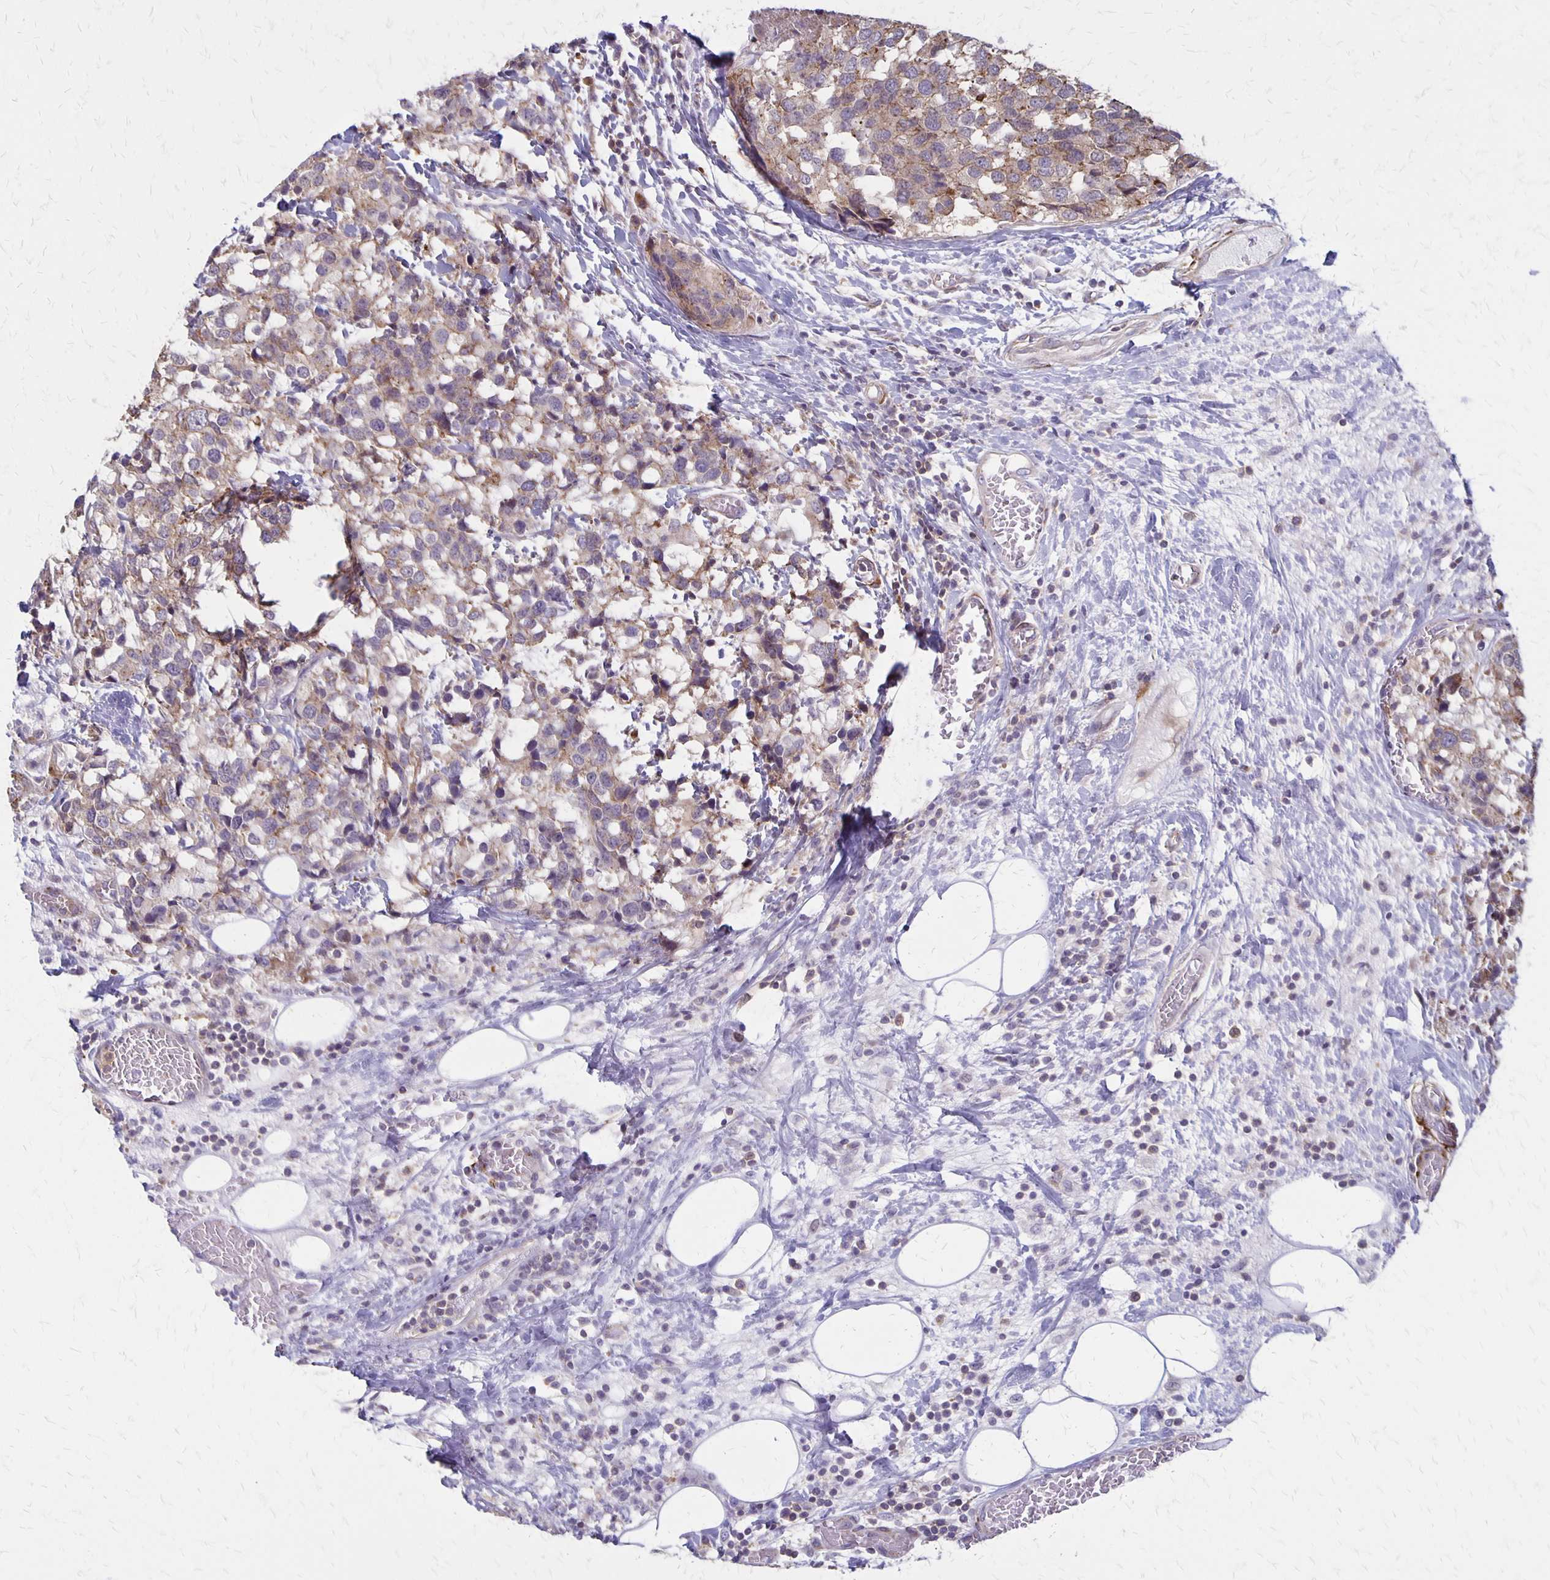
{"staining": {"intensity": "weak", "quantity": ">75%", "location": "cytoplasmic/membranous"}, "tissue": "breast cancer", "cell_type": "Tumor cells", "image_type": "cancer", "snomed": [{"axis": "morphology", "description": "Lobular carcinoma"}, {"axis": "topography", "description": "Breast"}], "caption": "A histopathology image showing weak cytoplasmic/membranous staining in approximately >75% of tumor cells in lobular carcinoma (breast), as visualized by brown immunohistochemical staining.", "gene": "SEPTIN5", "patient": {"sex": "female", "age": 59}}